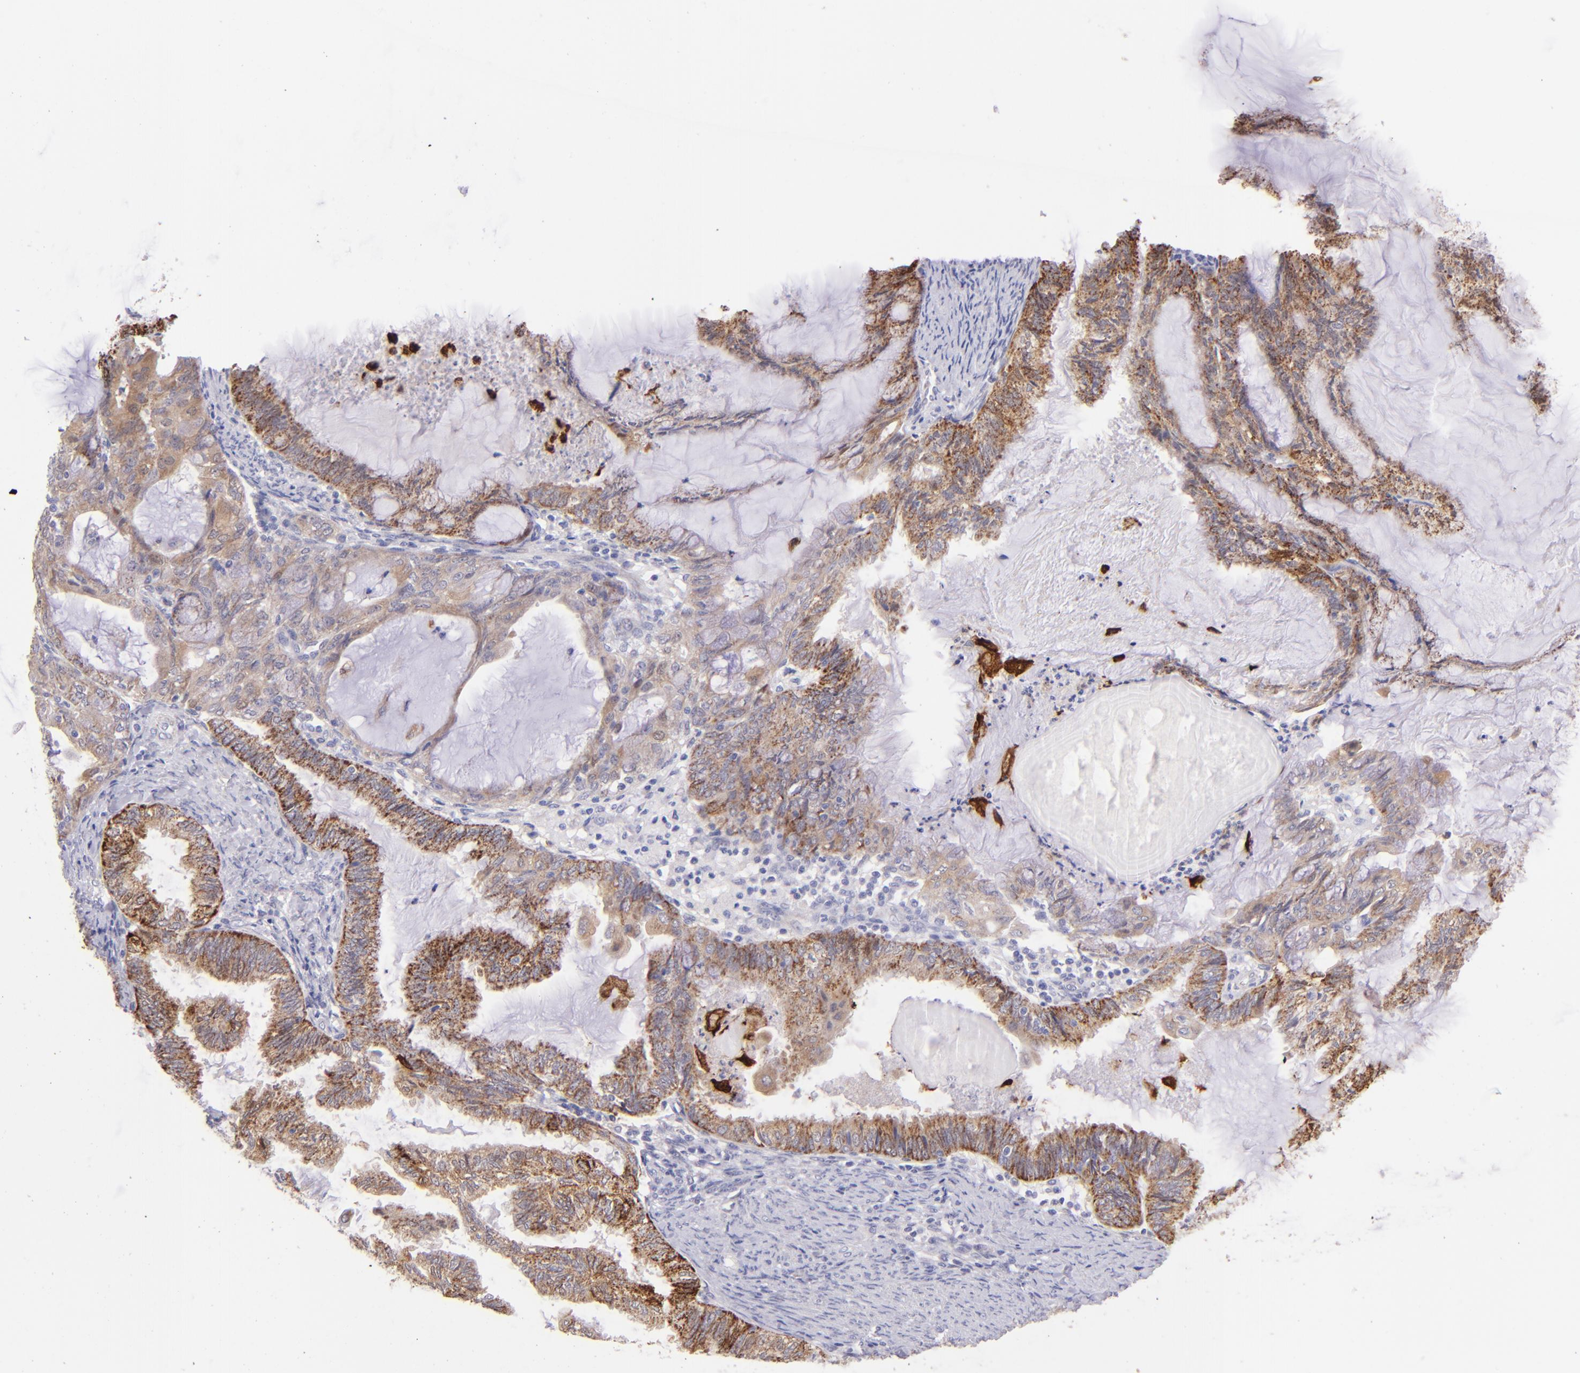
{"staining": {"intensity": "moderate", "quantity": ">75%", "location": "cytoplasmic/membranous"}, "tissue": "endometrial cancer", "cell_type": "Tumor cells", "image_type": "cancer", "snomed": [{"axis": "morphology", "description": "Adenocarcinoma, NOS"}, {"axis": "topography", "description": "Endometrium"}], "caption": "This micrograph demonstrates immunohistochemistry (IHC) staining of human endometrial cancer, with medium moderate cytoplasmic/membranous staining in about >75% of tumor cells.", "gene": "SH2D4A", "patient": {"sex": "female", "age": 86}}